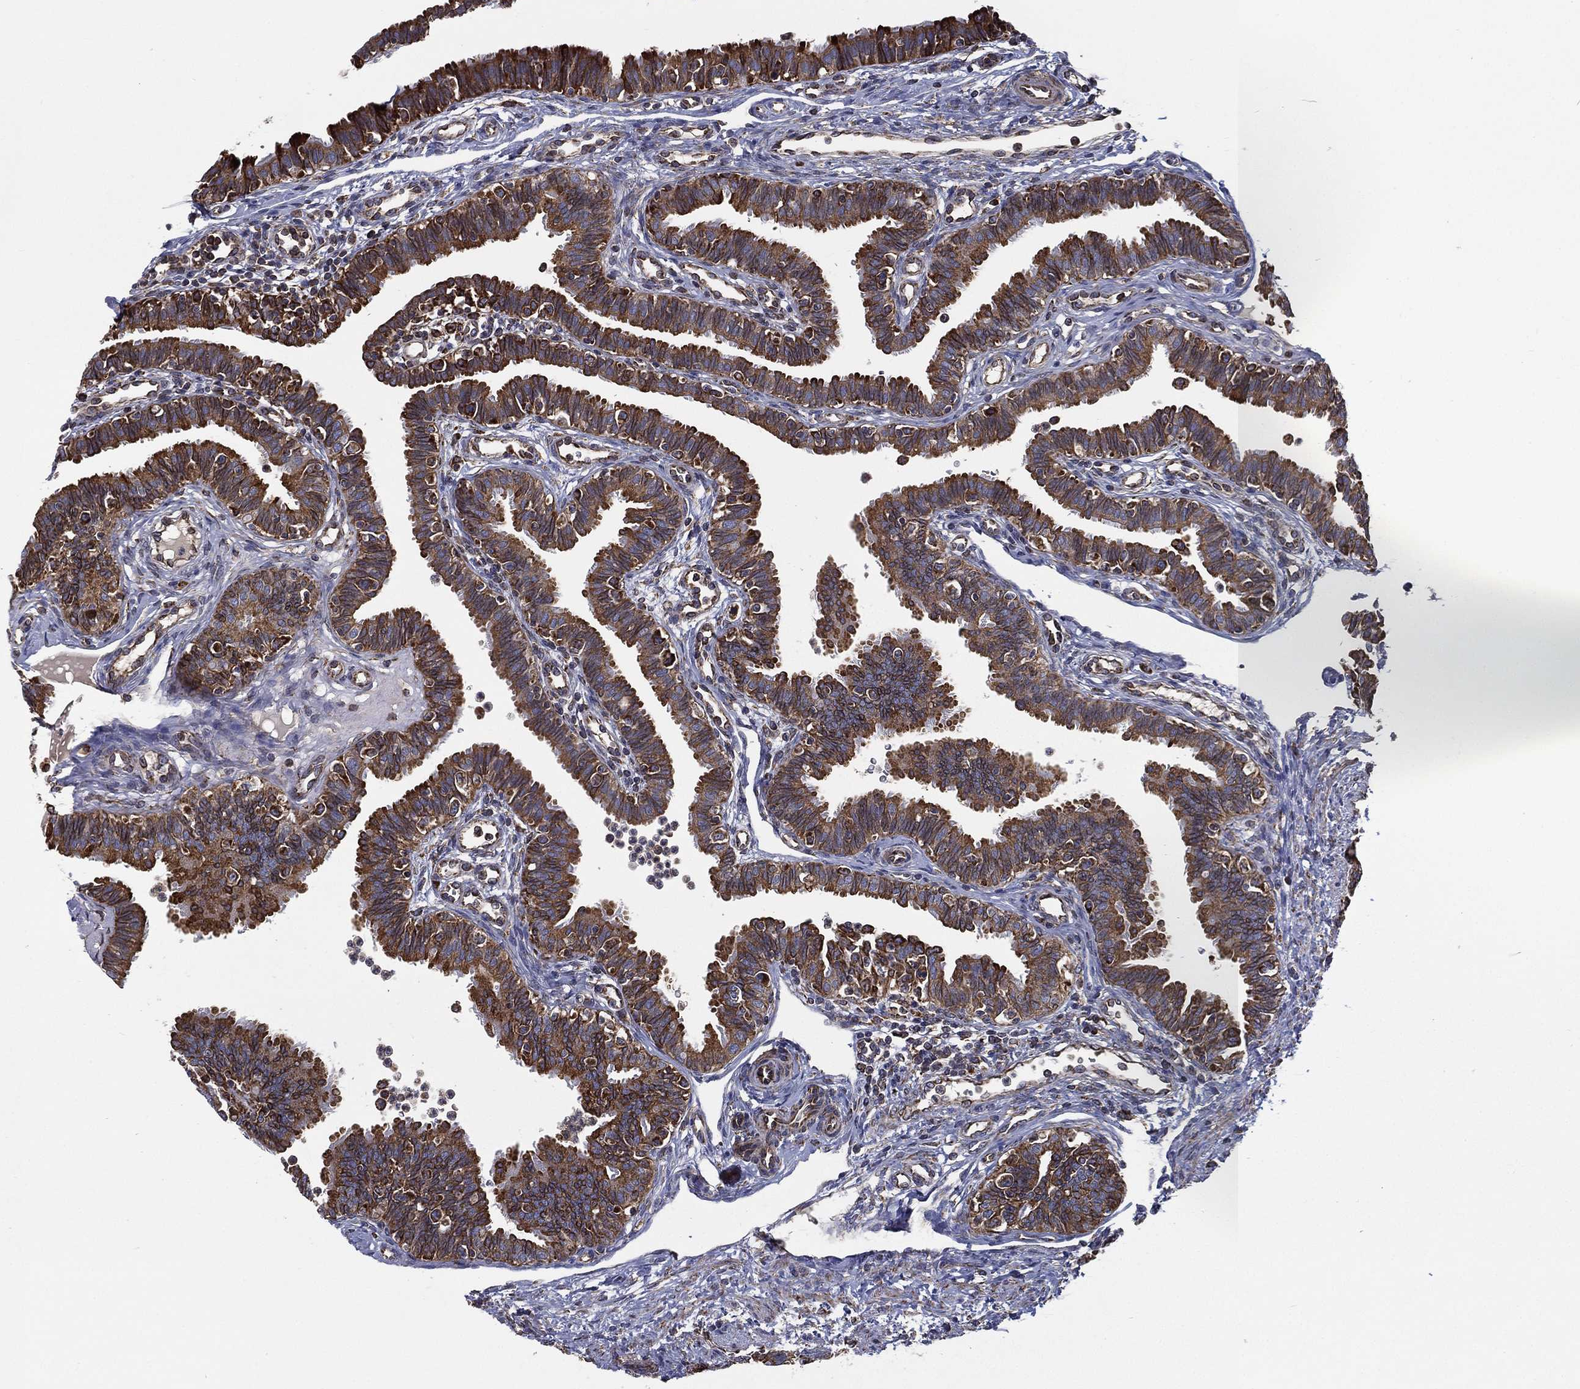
{"staining": {"intensity": "strong", "quantity": ">75%", "location": "cytoplasmic/membranous"}, "tissue": "fallopian tube", "cell_type": "Glandular cells", "image_type": "normal", "snomed": [{"axis": "morphology", "description": "Normal tissue, NOS"}, {"axis": "topography", "description": "Fallopian tube"}], "caption": "Glandular cells display strong cytoplasmic/membranous staining in about >75% of cells in normal fallopian tube.", "gene": "MT", "patient": {"sex": "female", "age": 36}}